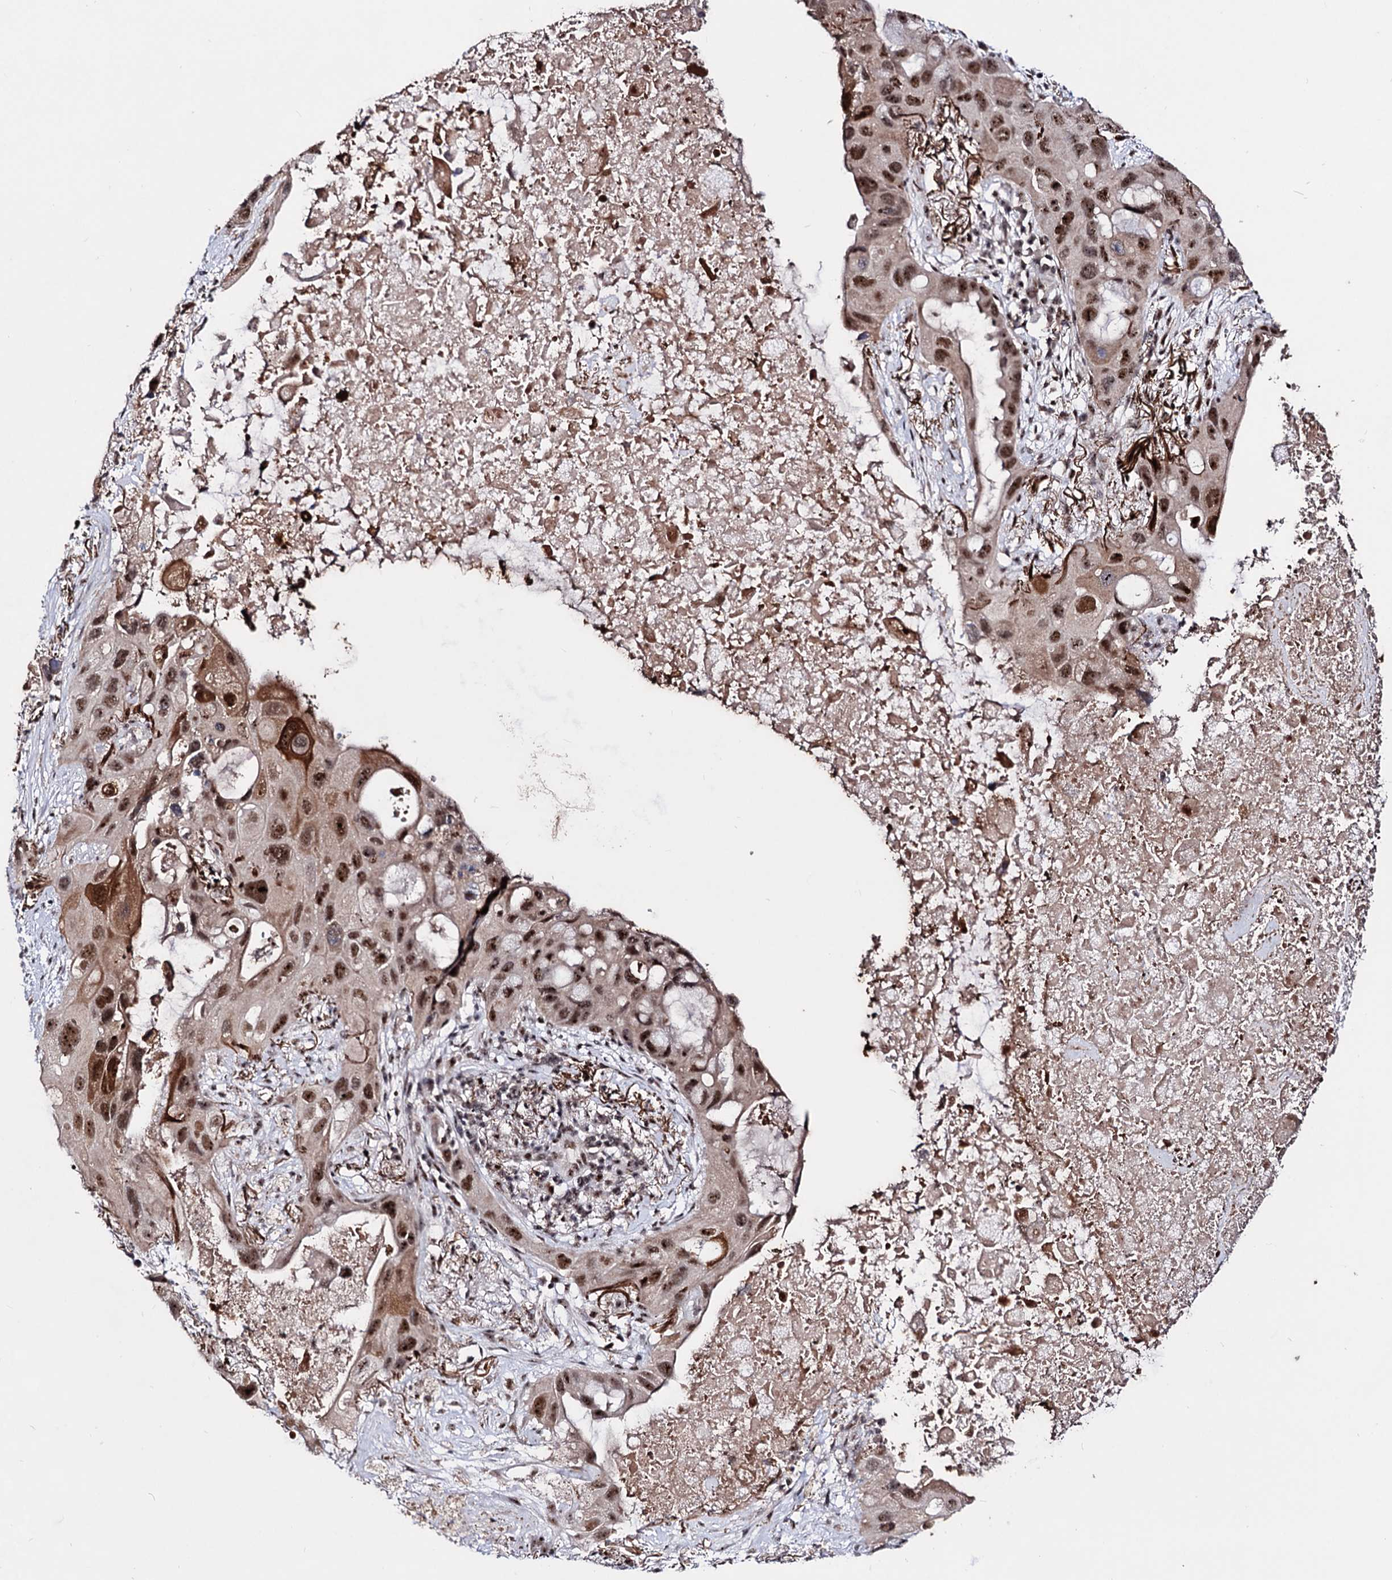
{"staining": {"intensity": "strong", "quantity": ">75%", "location": "nuclear"}, "tissue": "lung cancer", "cell_type": "Tumor cells", "image_type": "cancer", "snomed": [{"axis": "morphology", "description": "Squamous cell carcinoma, NOS"}, {"axis": "topography", "description": "Lung"}], "caption": "A histopathology image showing strong nuclear positivity in approximately >75% of tumor cells in lung cancer, as visualized by brown immunohistochemical staining.", "gene": "EXOSC10", "patient": {"sex": "female", "age": 73}}